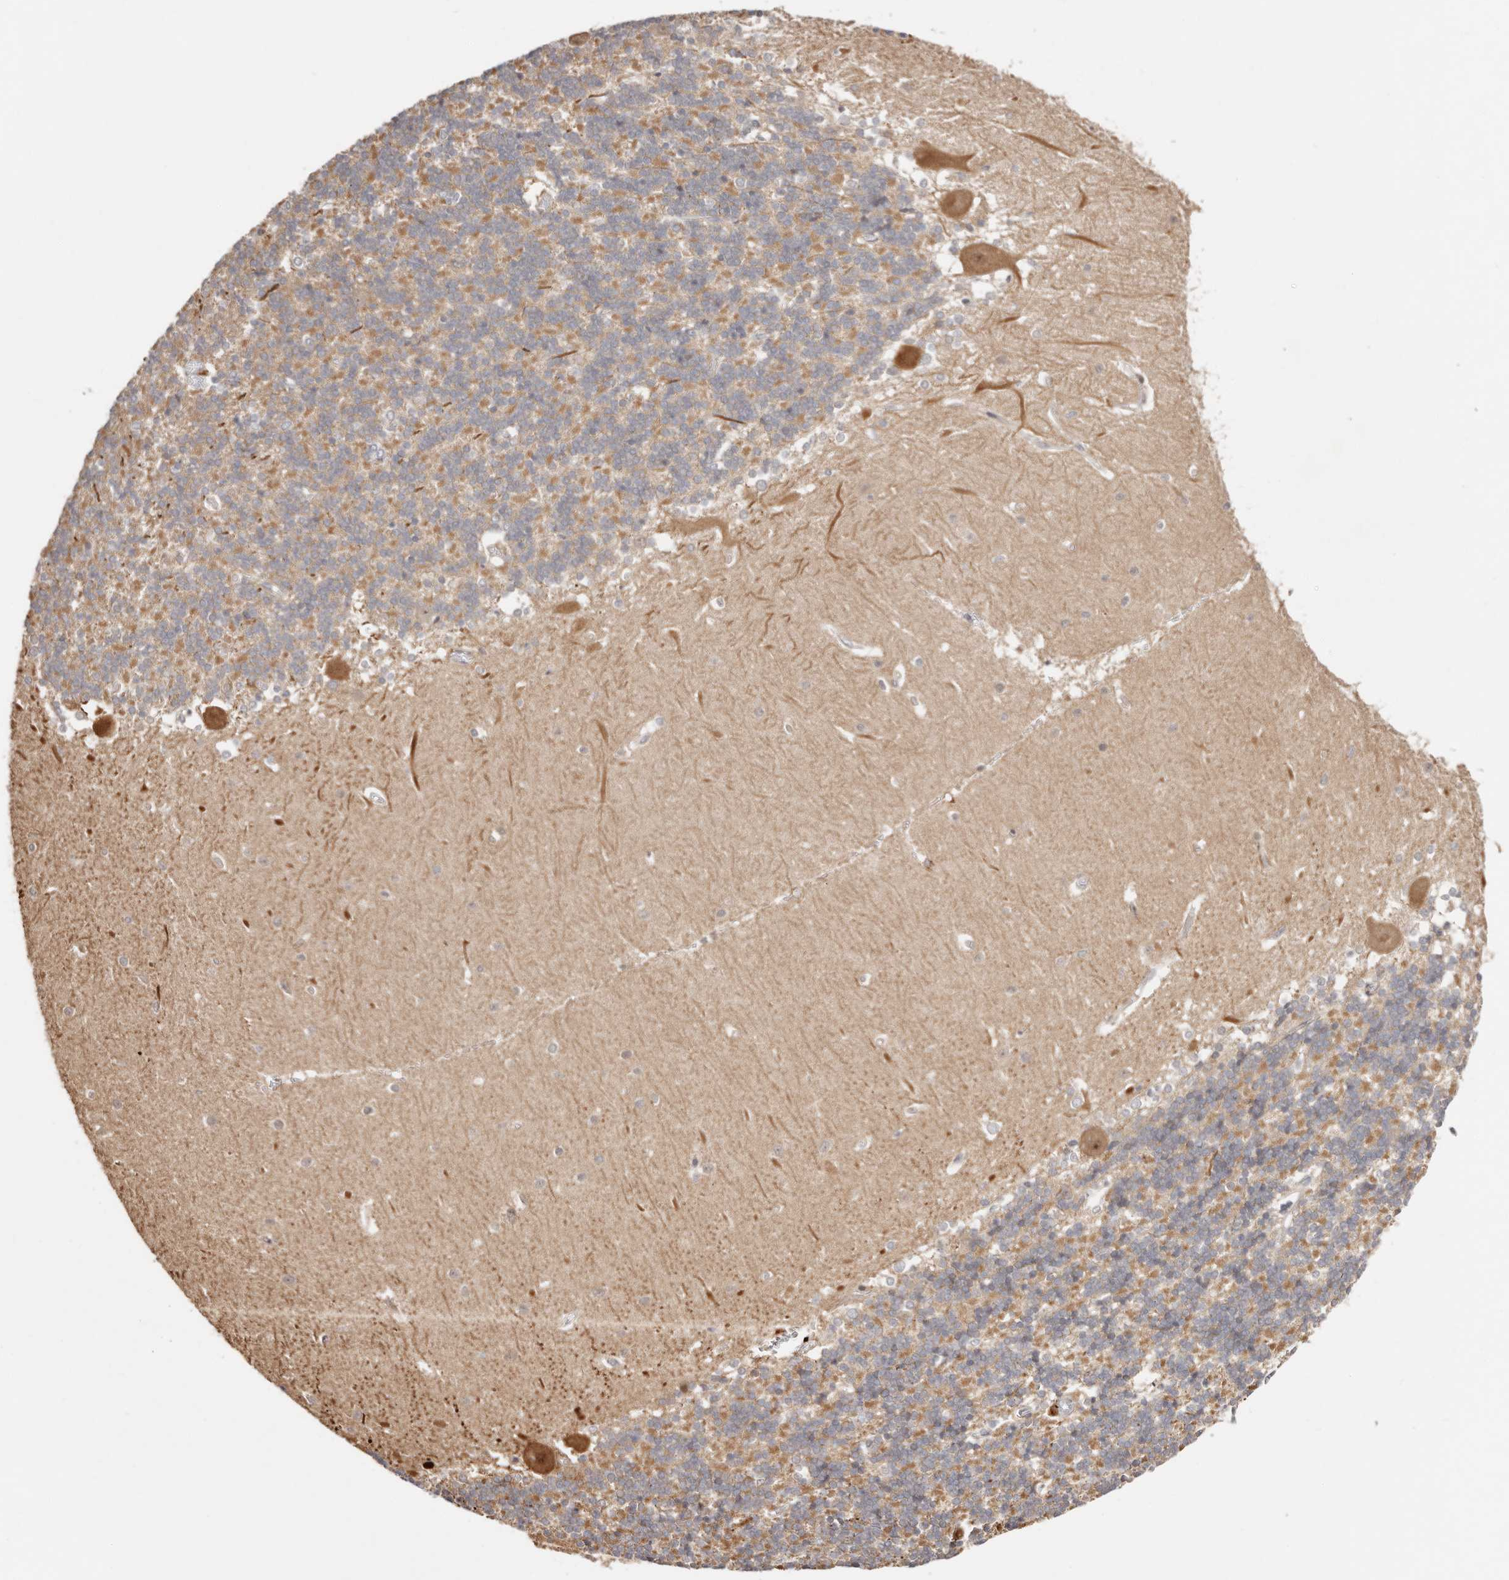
{"staining": {"intensity": "weak", "quantity": "<25%", "location": "cytoplasmic/membranous"}, "tissue": "cerebellum", "cell_type": "Cells in granular layer", "image_type": "normal", "snomed": [{"axis": "morphology", "description": "Normal tissue, NOS"}, {"axis": "topography", "description": "Cerebellum"}], "caption": "Immunohistochemistry (IHC) photomicrograph of unremarkable cerebellum: cerebellum stained with DAB (3,3'-diaminobenzidine) exhibits no significant protein positivity in cells in granular layer.", "gene": "ODF2L", "patient": {"sex": "male", "age": 37}}